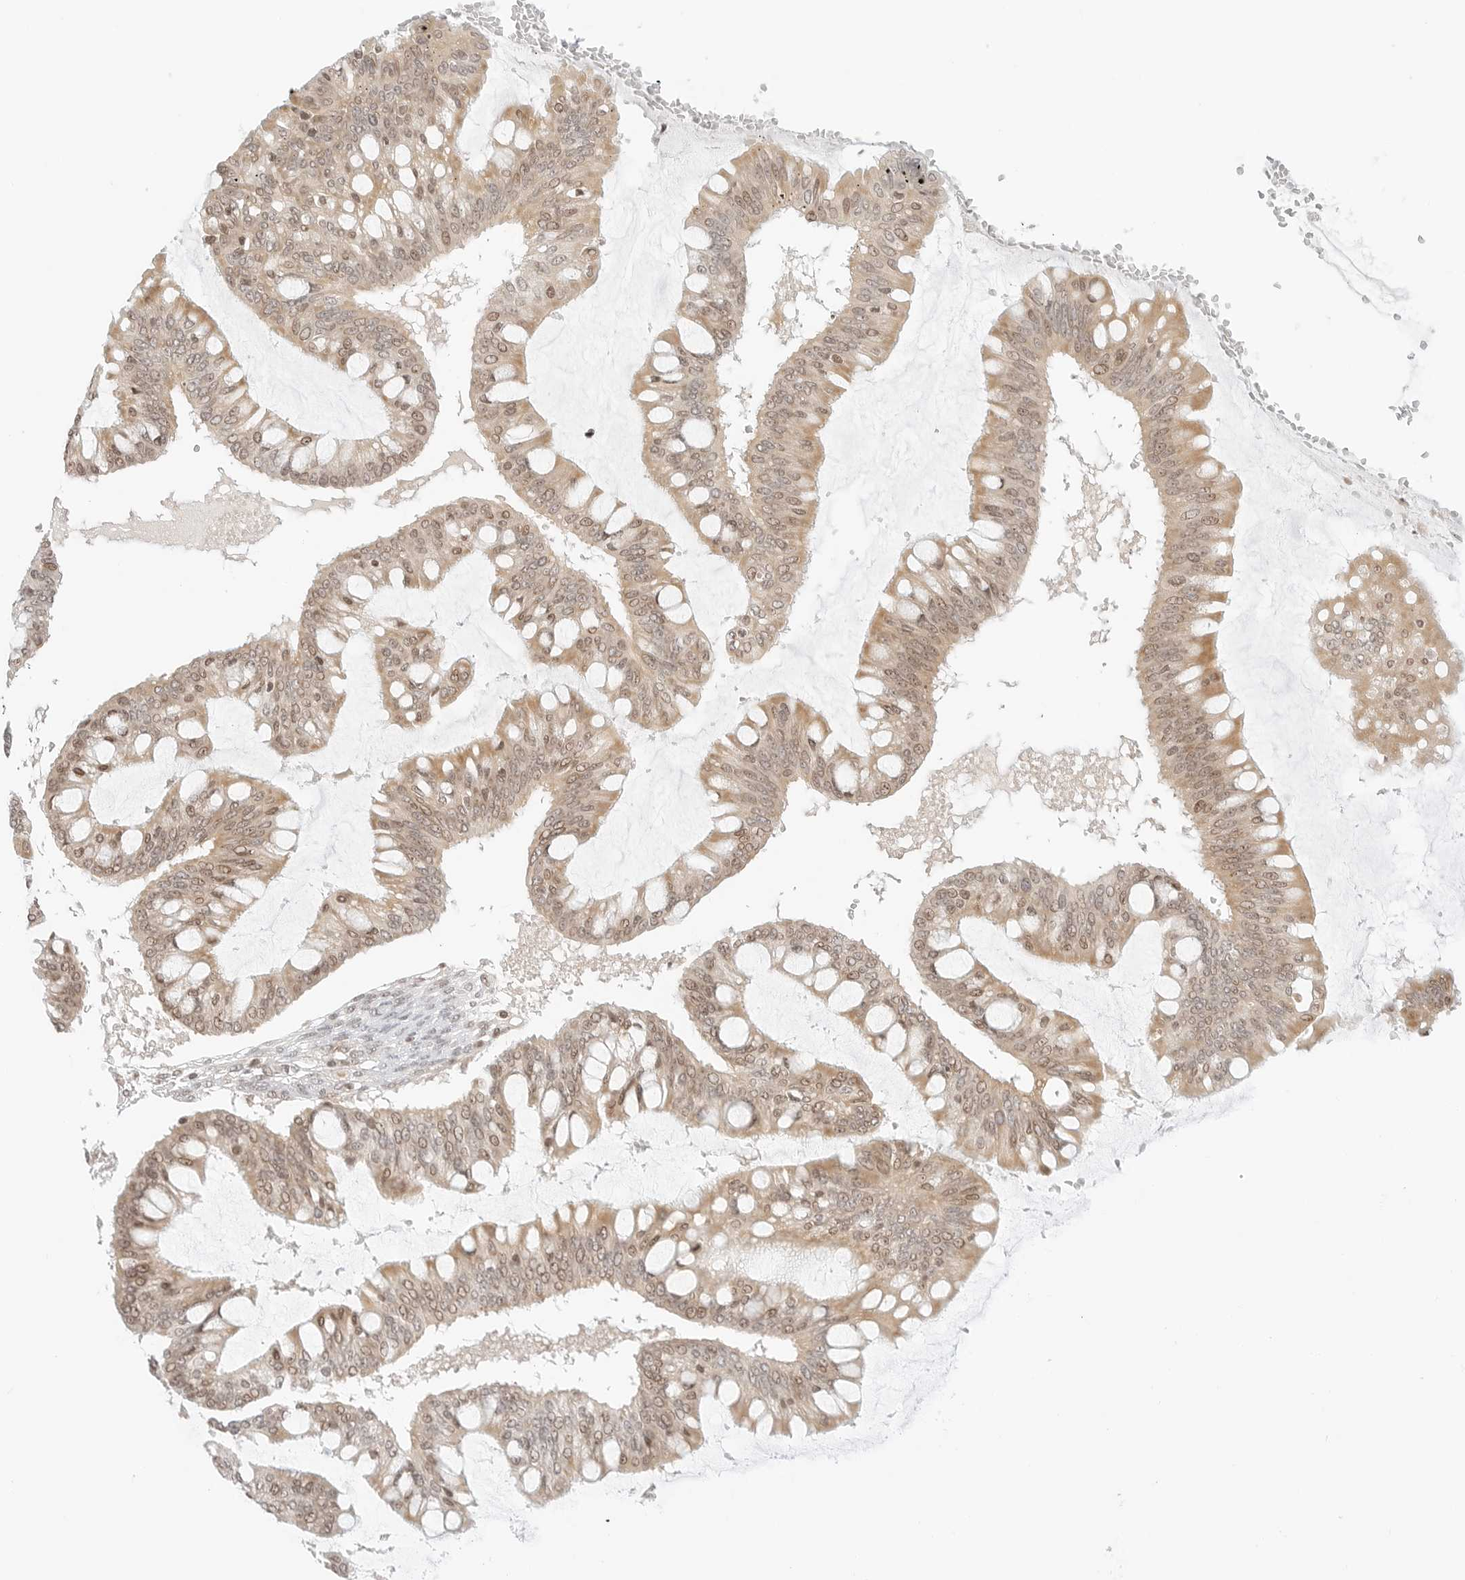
{"staining": {"intensity": "moderate", "quantity": ">75%", "location": "cytoplasmic/membranous,nuclear"}, "tissue": "ovarian cancer", "cell_type": "Tumor cells", "image_type": "cancer", "snomed": [{"axis": "morphology", "description": "Cystadenocarcinoma, mucinous, NOS"}, {"axis": "topography", "description": "Ovary"}], "caption": "Immunohistochemical staining of human ovarian cancer displays medium levels of moderate cytoplasmic/membranous and nuclear protein expression in about >75% of tumor cells.", "gene": "RPS6KL1", "patient": {"sex": "female", "age": 73}}